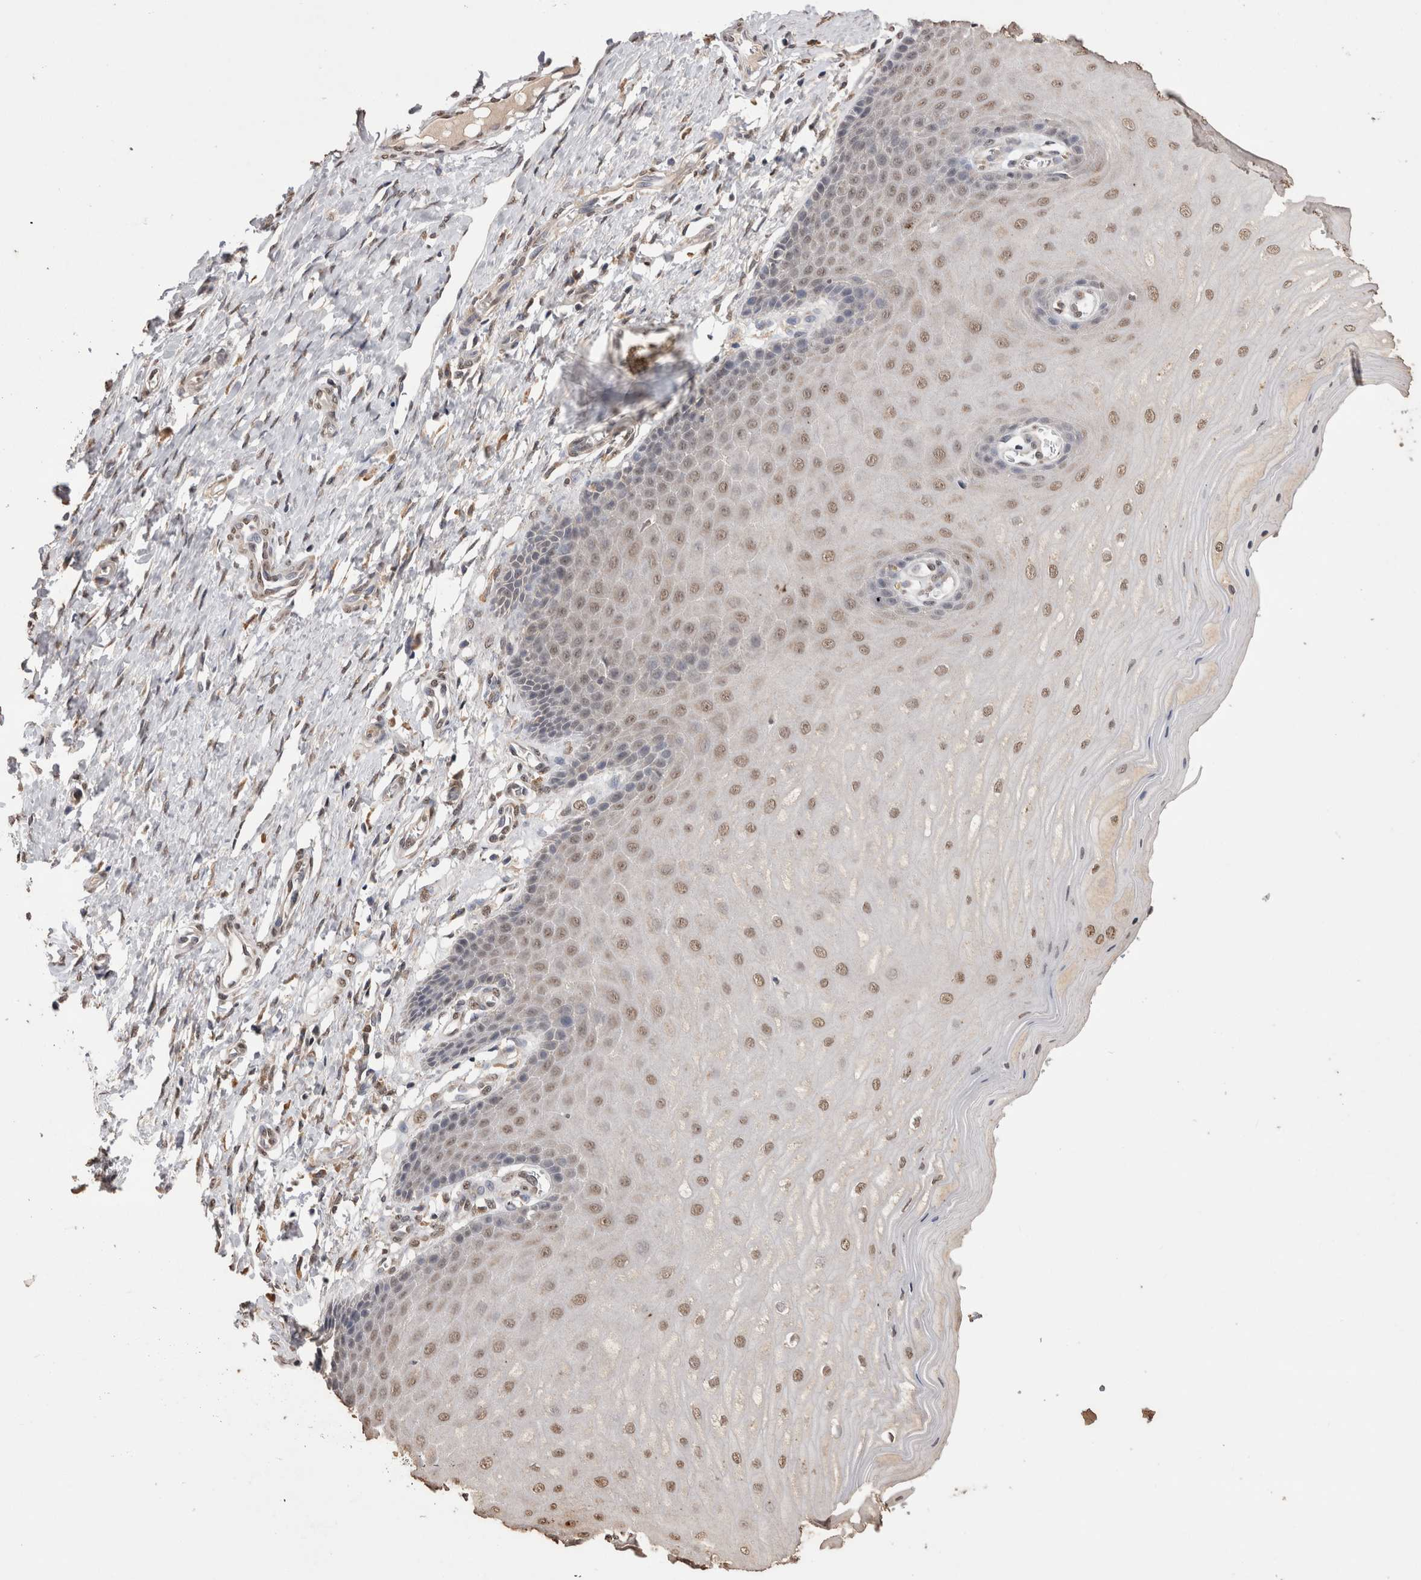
{"staining": {"intensity": "weak", "quantity": "25%-75%", "location": "cytoplasmic/membranous"}, "tissue": "cervix", "cell_type": "Glandular cells", "image_type": "normal", "snomed": [{"axis": "morphology", "description": "Normal tissue, NOS"}, {"axis": "topography", "description": "Cervix"}], "caption": "Unremarkable cervix exhibits weak cytoplasmic/membranous positivity in approximately 25%-75% of glandular cells Nuclei are stained in blue..", "gene": "GRK5", "patient": {"sex": "female", "age": 55}}